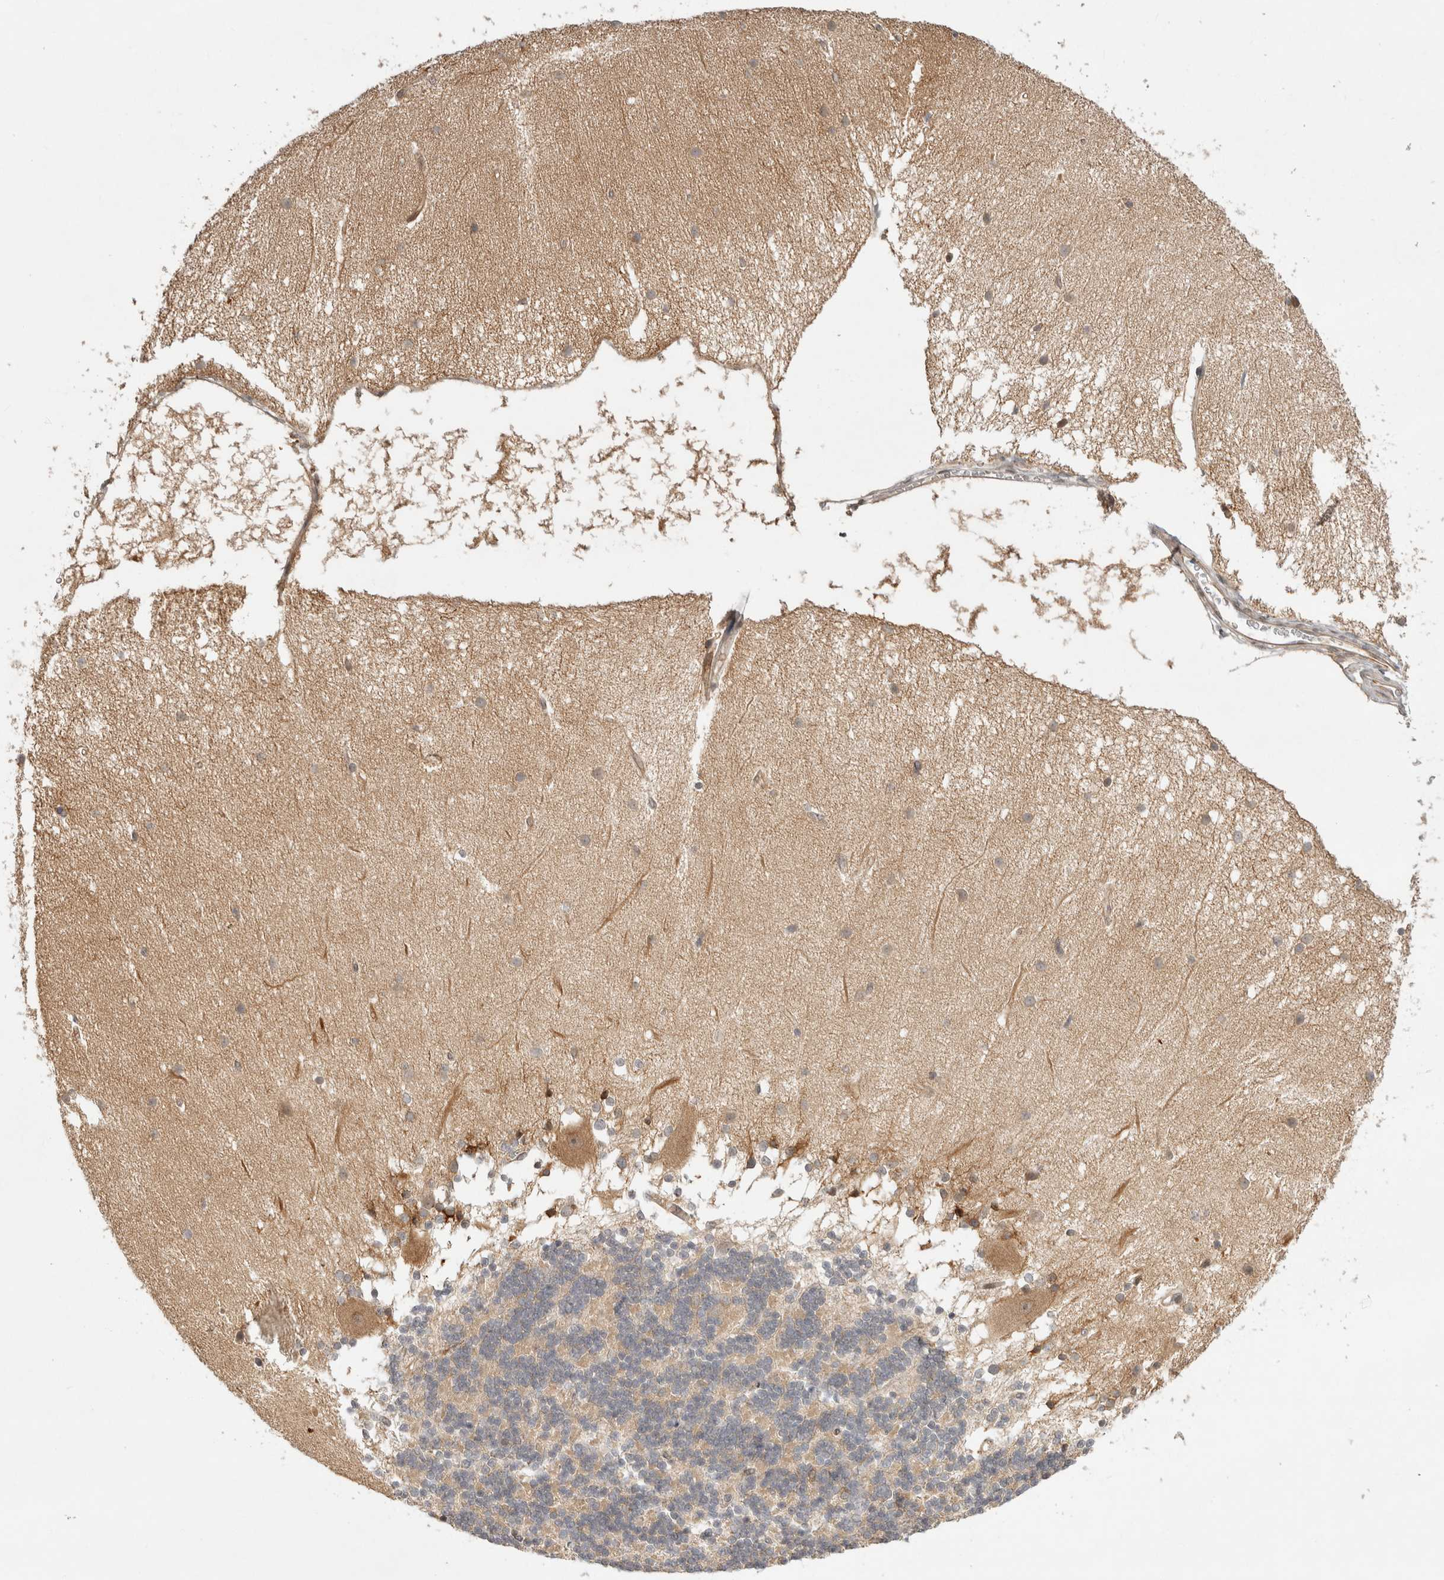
{"staining": {"intensity": "weak", "quantity": ">75%", "location": "cytoplasmic/membranous"}, "tissue": "cerebellum", "cell_type": "Cells in granular layer", "image_type": "normal", "snomed": [{"axis": "morphology", "description": "Normal tissue, NOS"}, {"axis": "topography", "description": "Cerebellum"}], "caption": "Immunohistochemical staining of normal cerebellum demonstrates low levels of weak cytoplasmic/membranous expression in about >75% of cells in granular layer.", "gene": "ZNF318", "patient": {"sex": "female", "age": 54}}